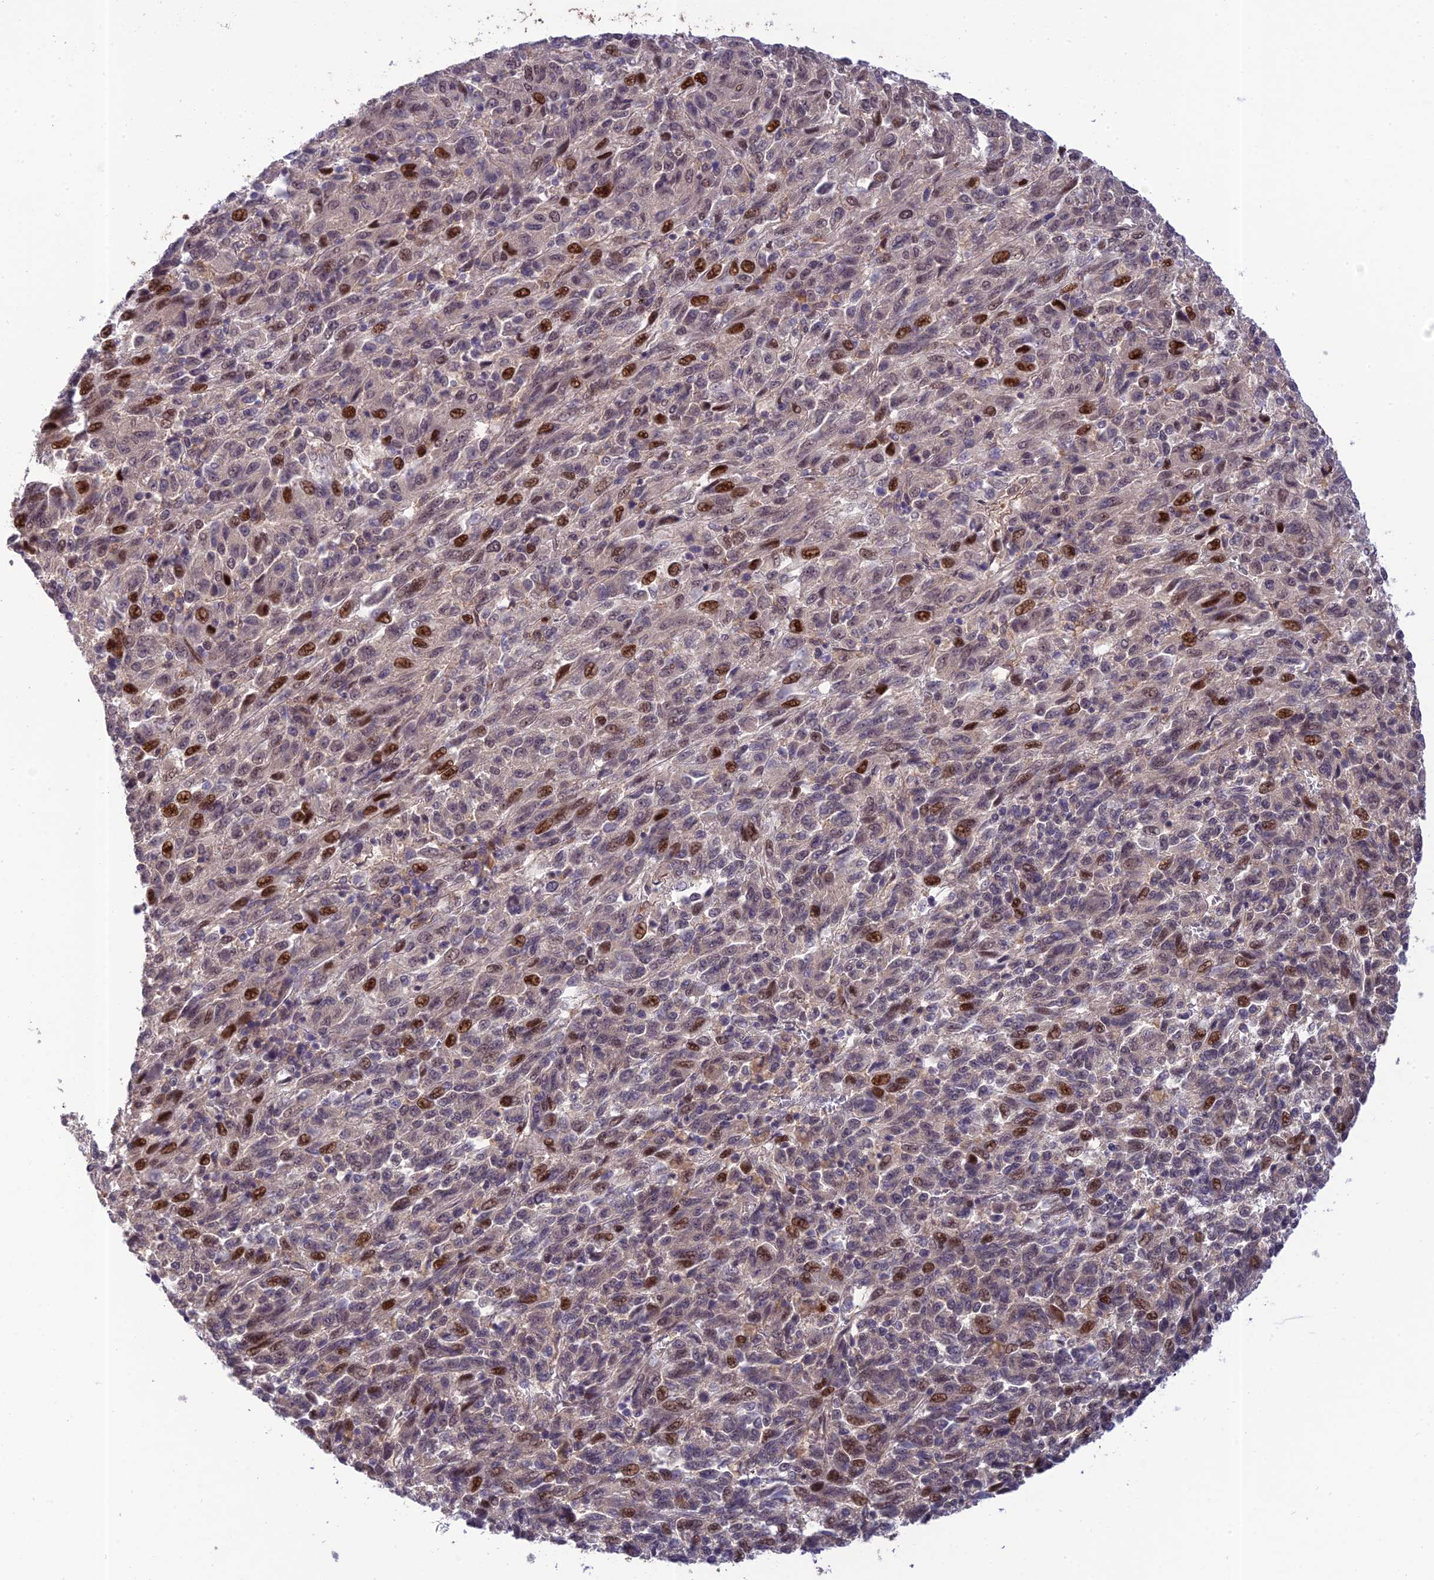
{"staining": {"intensity": "moderate", "quantity": "25%-75%", "location": "nuclear"}, "tissue": "melanoma", "cell_type": "Tumor cells", "image_type": "cancer", "snomed": [{"axis": "morphology", "description": "Malignant melanoma, Metastatic site"}, {"axis": "topography", "description": "Lung"}], "caption": "Immunohistochemistry (IHC) of melanoma displays medium levels of moderate nuclear expression in about 25%-75% of tumor cells.", "gene": "ZNF584", "patient": {"sex": "male", "age": 64}}